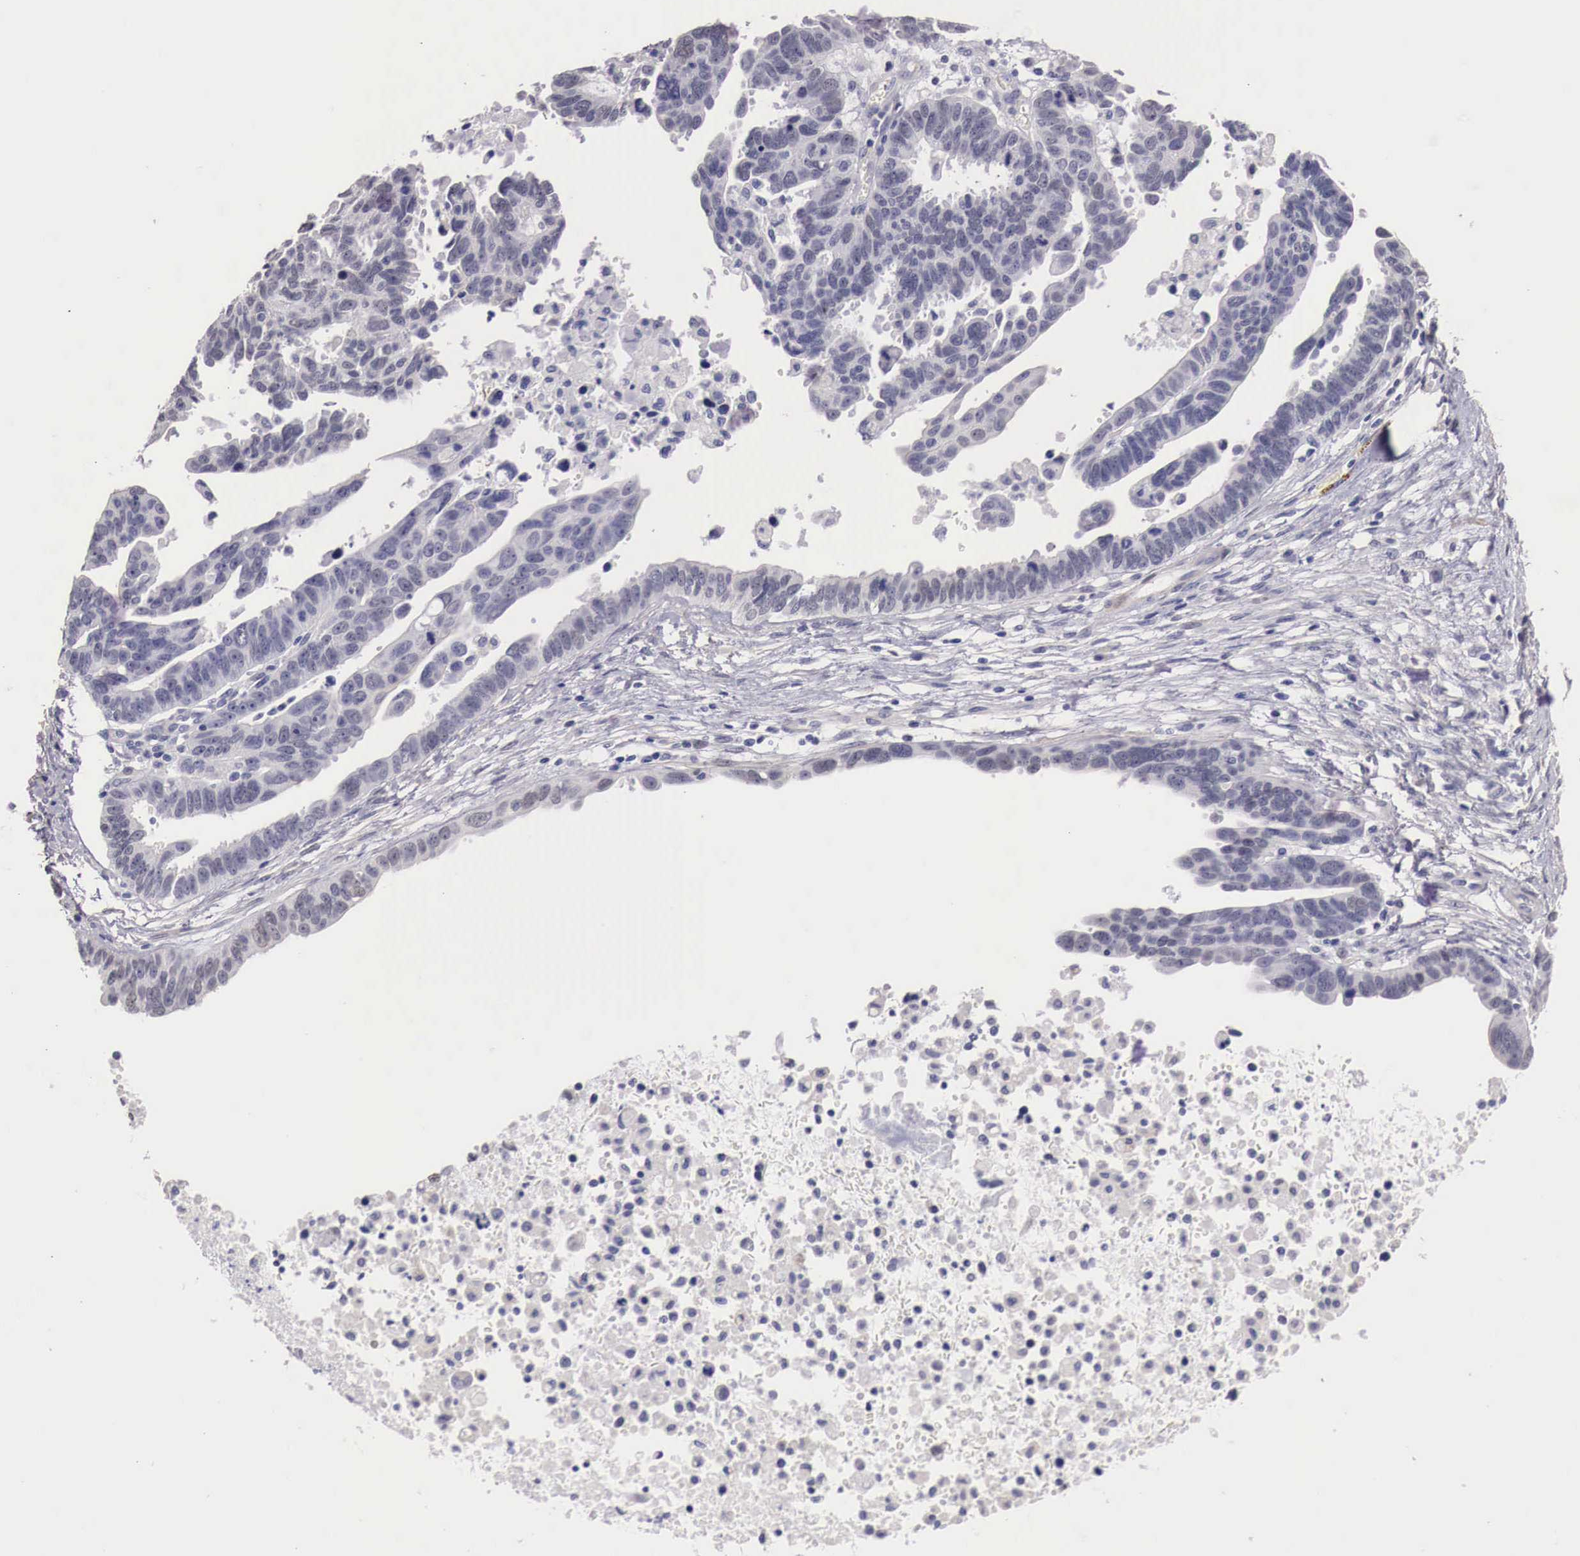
{"staining": {"intensity": "negative", "quantity": "none", "location": "none"}, "tissue": "ovarian cancer", "cell_type": "Tumor cells", "image_type": "cancer", "snomed": [{"axis": "morphology", "description": "Carcinoma, endometroid"}, {"axis": "morphology", "description": "Cystadenocarcinoma, serous, NOS"}, {"axis": "topography", "description": "Ovary"}], "caption": "There is no significant expression in tumor cells of ovarian endometroid carcinoma.", "gene": "ENOX2", "patient": {"sex": "female", "age": 45}}